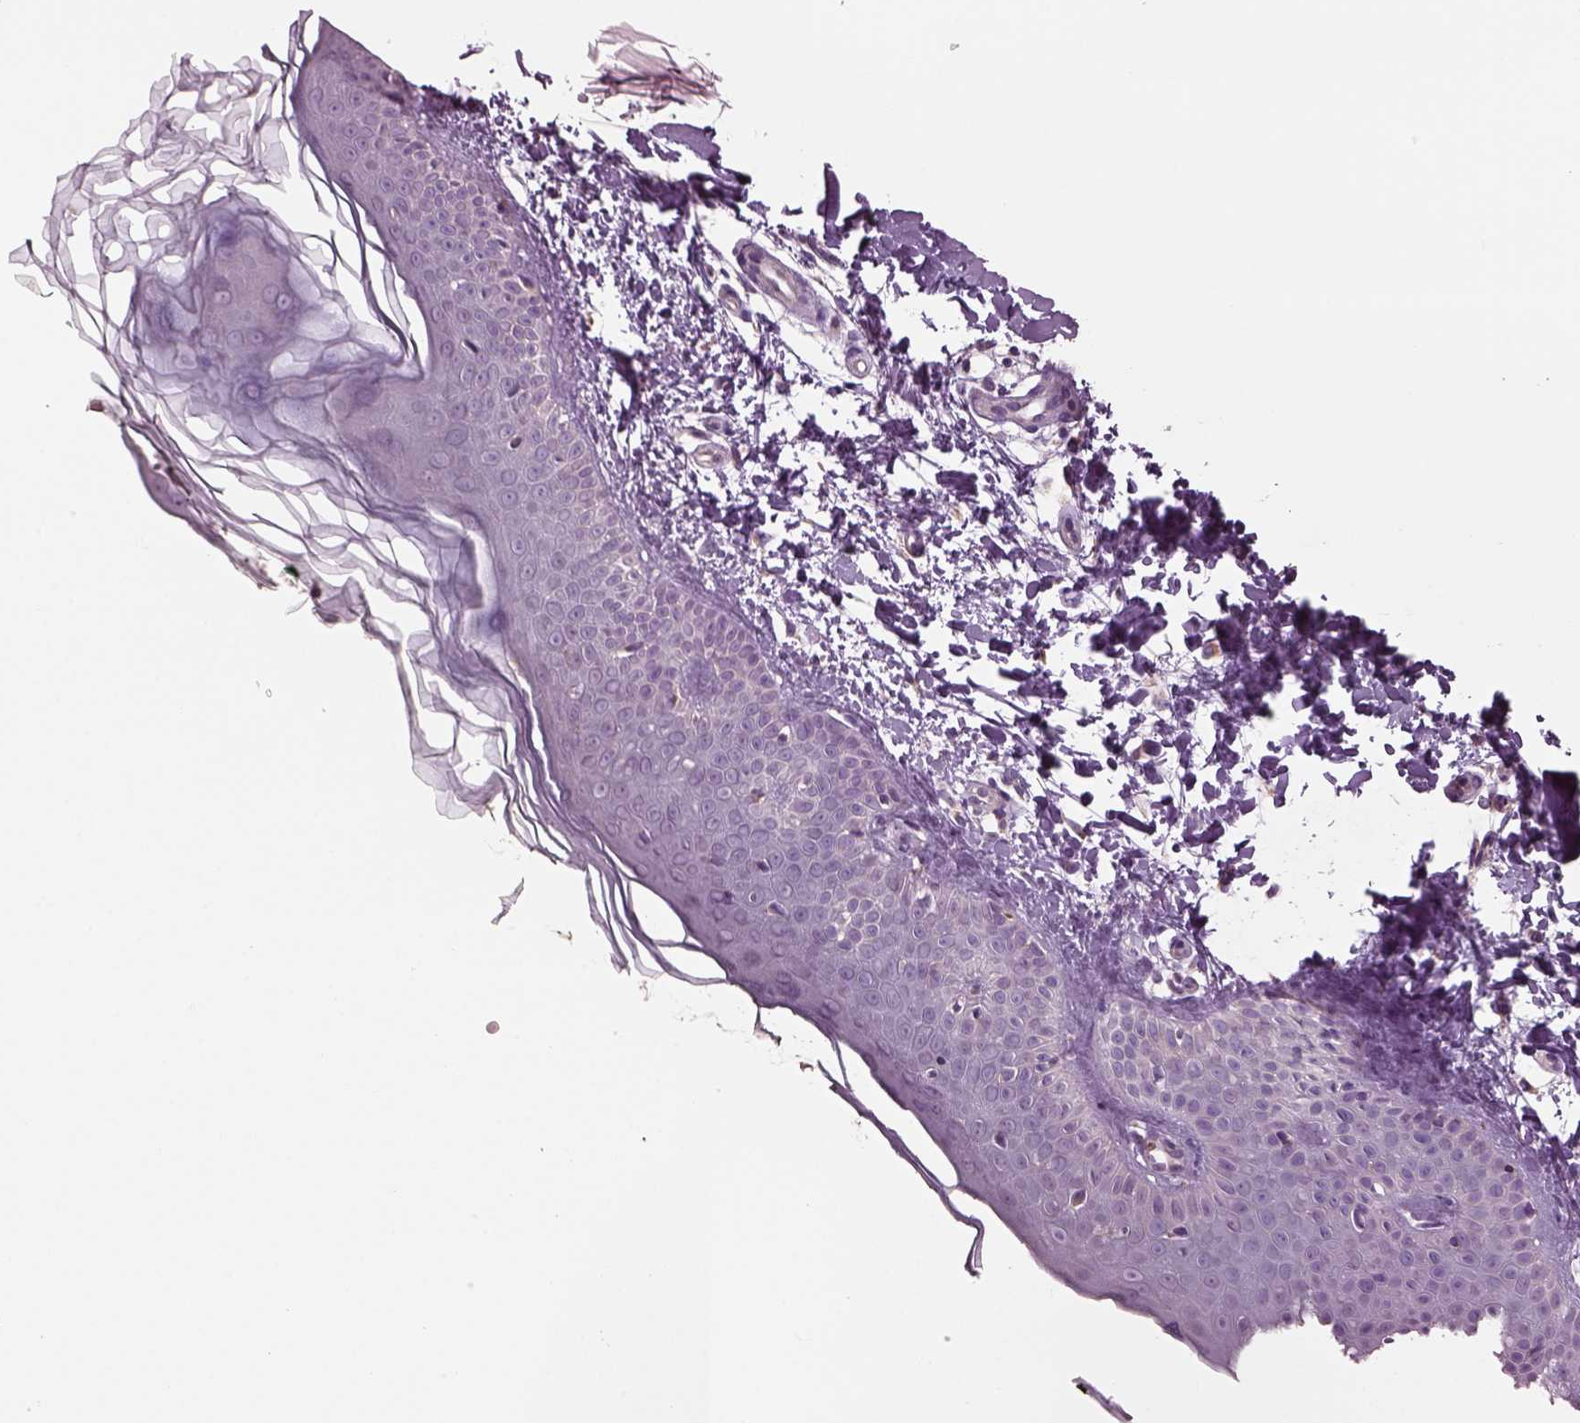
{"staining": {"intensity": "negative", "quantity": "none", "location": "none"}, "tissue": "skin", "cell_type": "Fibroblasts", "image_type": "normal", "snomed": [{"axis": "morphology", "description": "Normal tissue, NOS"}, {"axis": "topography", "description": "Skin"}], "caption": "High magnification brightfield microscopy of normal skin stained with DAB (brown) and counterstained with hematoxylin (blue): fibroblasts show no significant positivity. (Immunohistochemistry, brightfield microscopy, high magnification).", "gene": "SPATA7", "patient": {"sex": "female", "age": 62}}